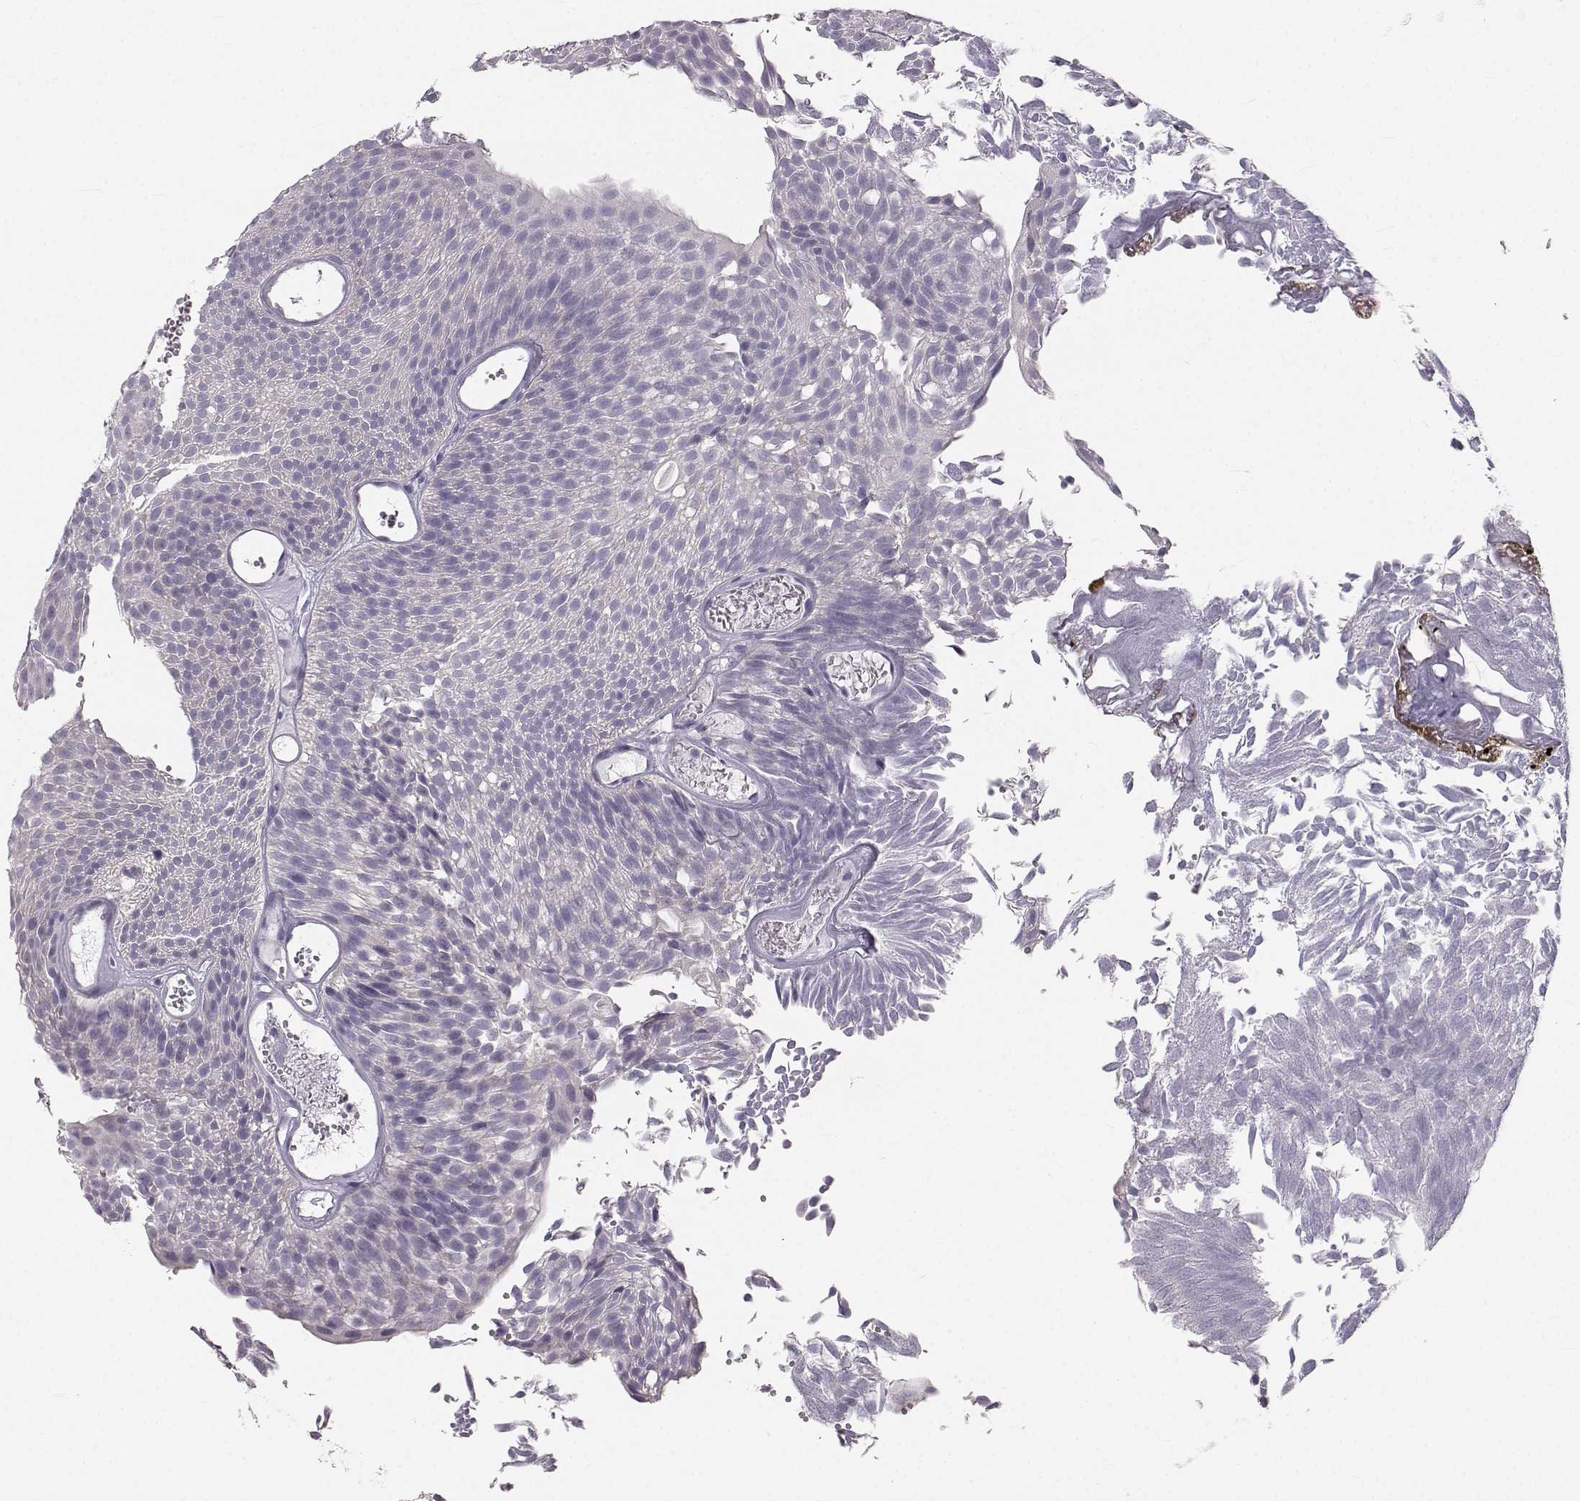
{"staining": {"intensity": "negative", "quantity": "none", "location": "none"}, "tissue": "urothelial cancer", "cell_type": "Tumor cells", "image_type": "cancer", "snomed": [{"axis": "morphology", "description": "Urothelial carcinoma, Low grade"}, {"axis": "topography", "description": "Urinary bladder"}], "caption": "Tumor cells show no significant protein positivity in urothelial cancer. The staining is performed using DAB (3,3'-diaminobenzidine) brown chromogen with nuclei counter-stained in using hematoxylin.", "gene": "OIP5", "patient": {"sex": "male", "age": 52}}